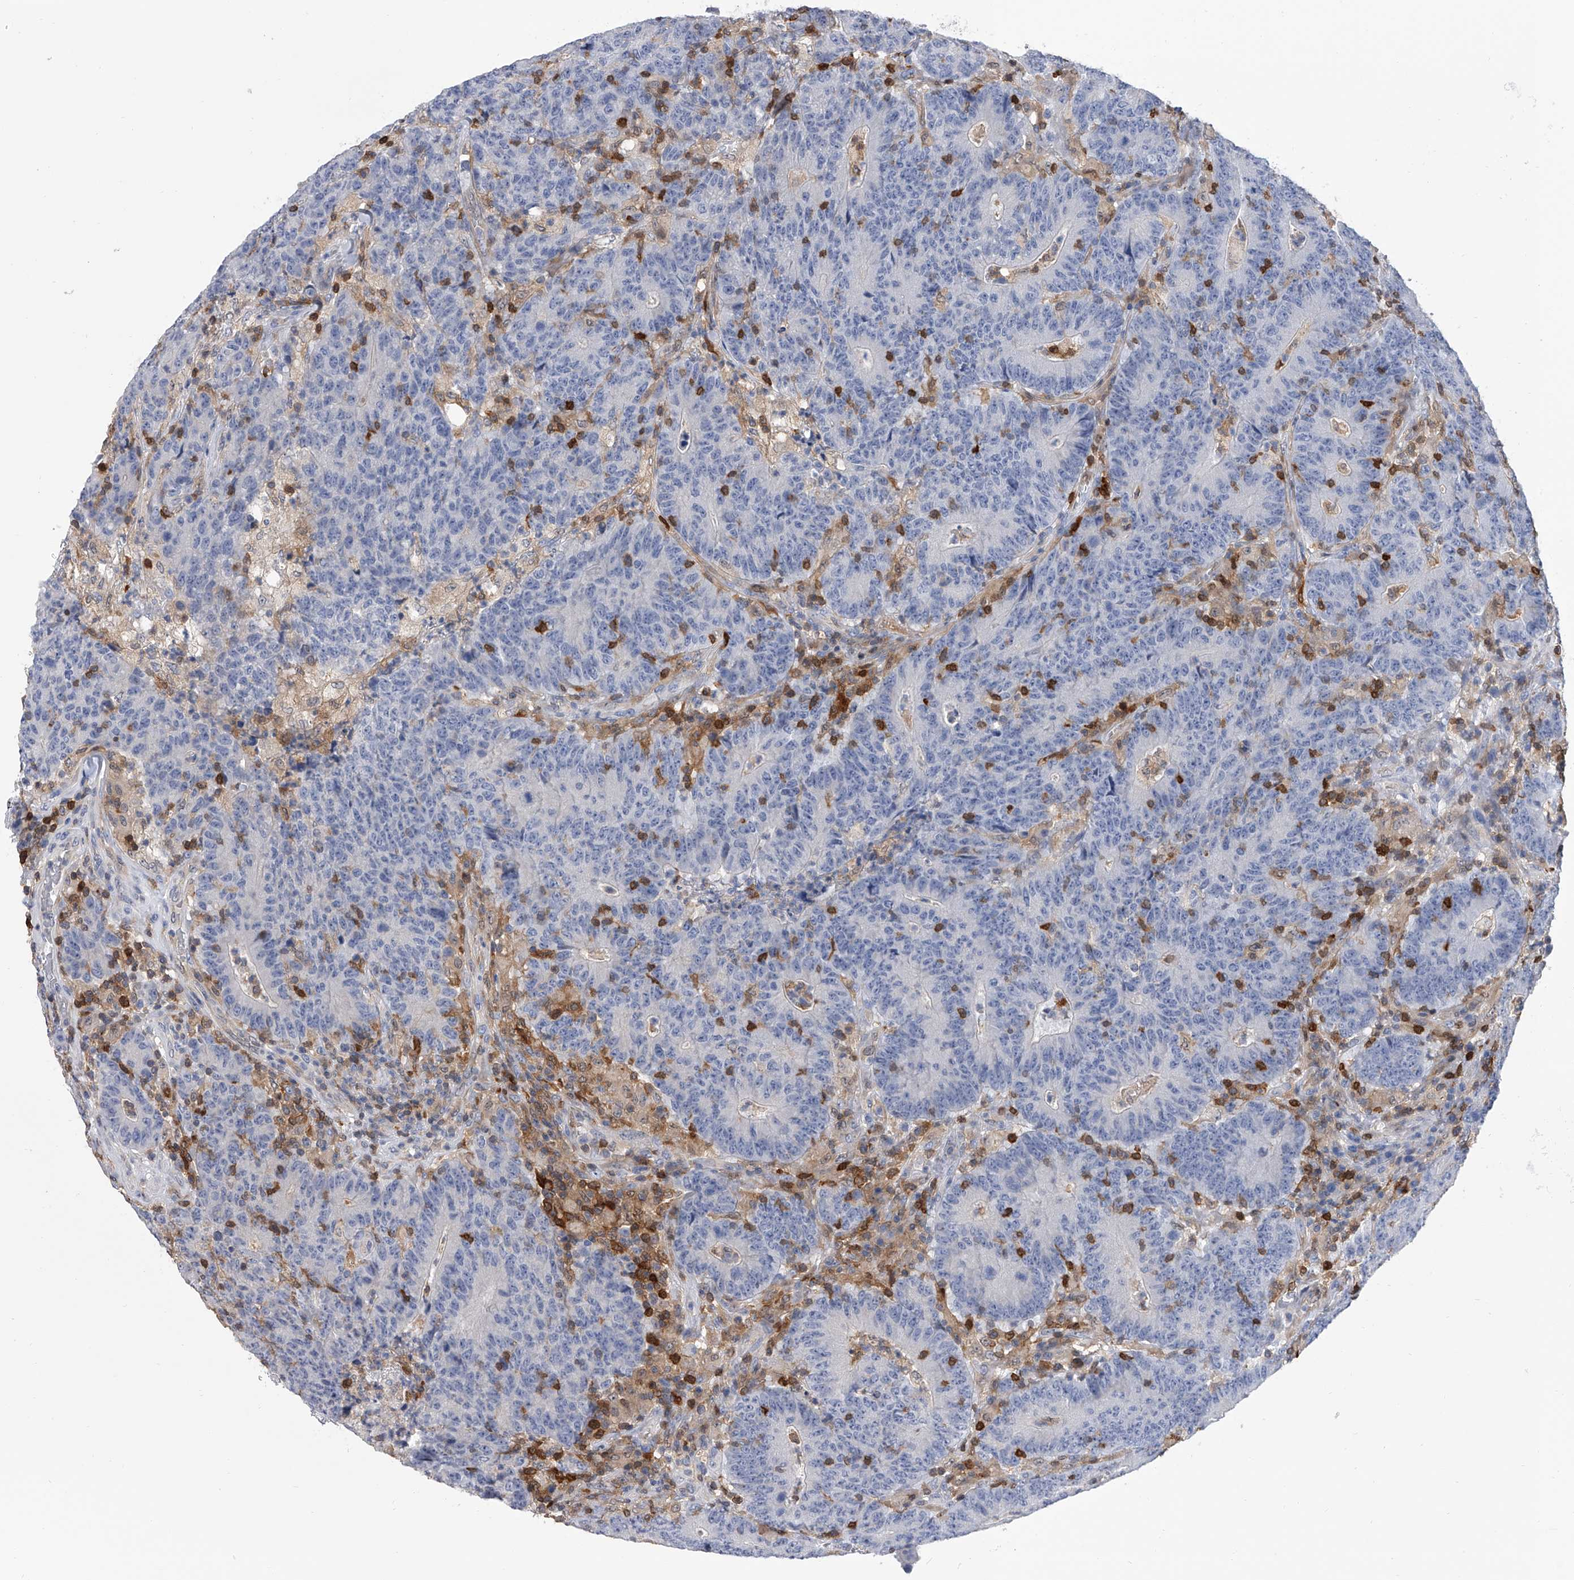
{"staining": {"intensity": "negative", "quantity": "none", "location": "none"}, "tissue": "colorectal cancer", "cell_type": "Tumor cells", "image_type": "cancer", "snomed": [{"axis": "morphology", "description": "Normal tissue, NOS"}, {"axis": "morphology", "description": "Adenocarcinoma, NOS"}, {"axis": "topography", "description": "Colon"}], "caption": "Immunohistochemistry histopathology image of neoplastic tissue: adenocarcinoma (colorectal) stained with DAB shows no significant protein positivity in tumor cells.", "gene": "SERPINB9", "patient": {"sex": "female", "age": 75}}